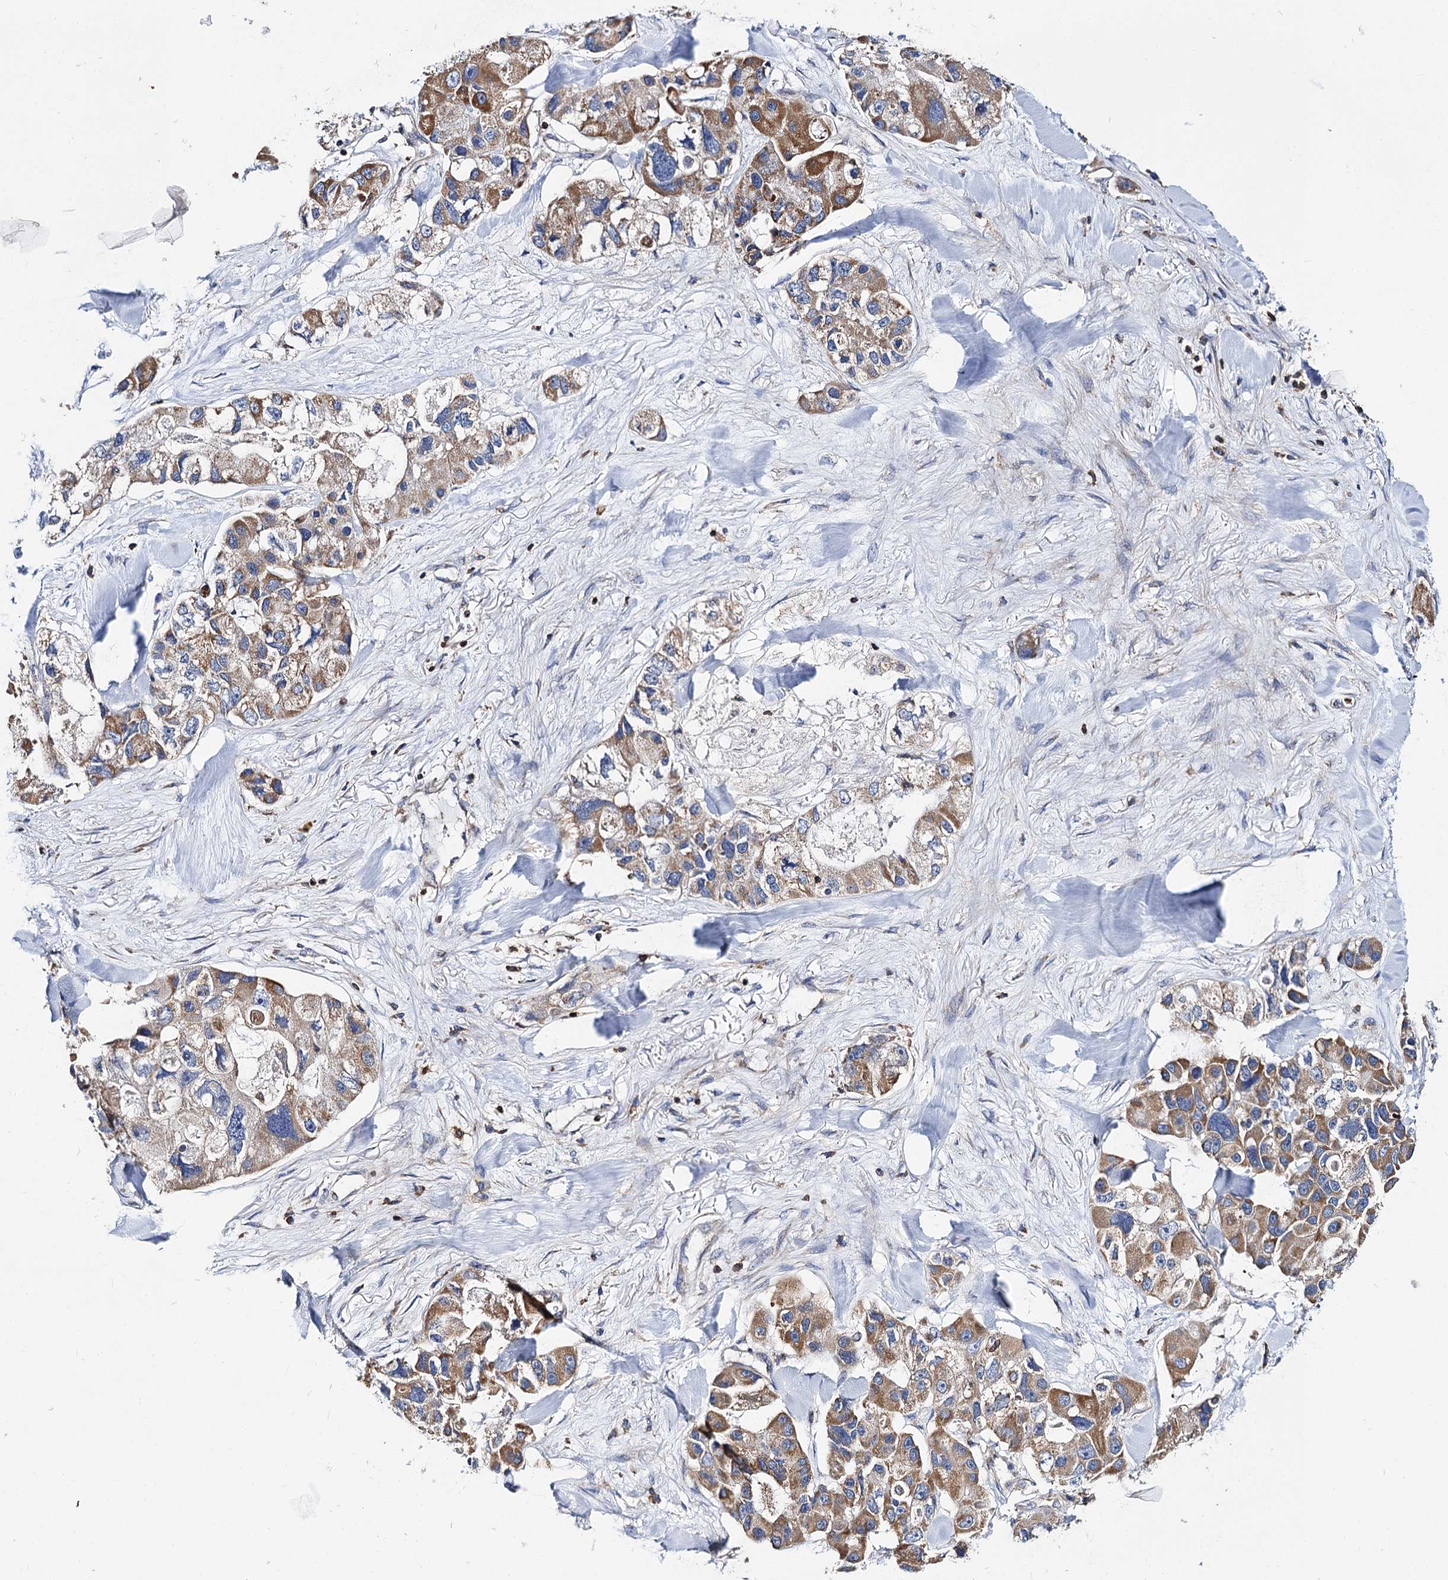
{"staining": {"intensity": "moderate", "quantity": ">75%", "location": "cytoplasmic/membranous"}, "tissue": "lung cancer", "cell_type": "Tumor cells", "image_type": "cancer", "snomed": [{"axis": "morphology", "description": "Adenocarcinoma, NOS"}, {"axis": "topography", "description": "Lung"}], "caption": "Immunohistochemical staining of adenocarcinoma (lung) displays medium levels of moderate cytoplasmic/membranous staining in approximately >75% of tumor cells.", "gene": "UBASH3B", "patient": {"sex": "female", "age": 54}}